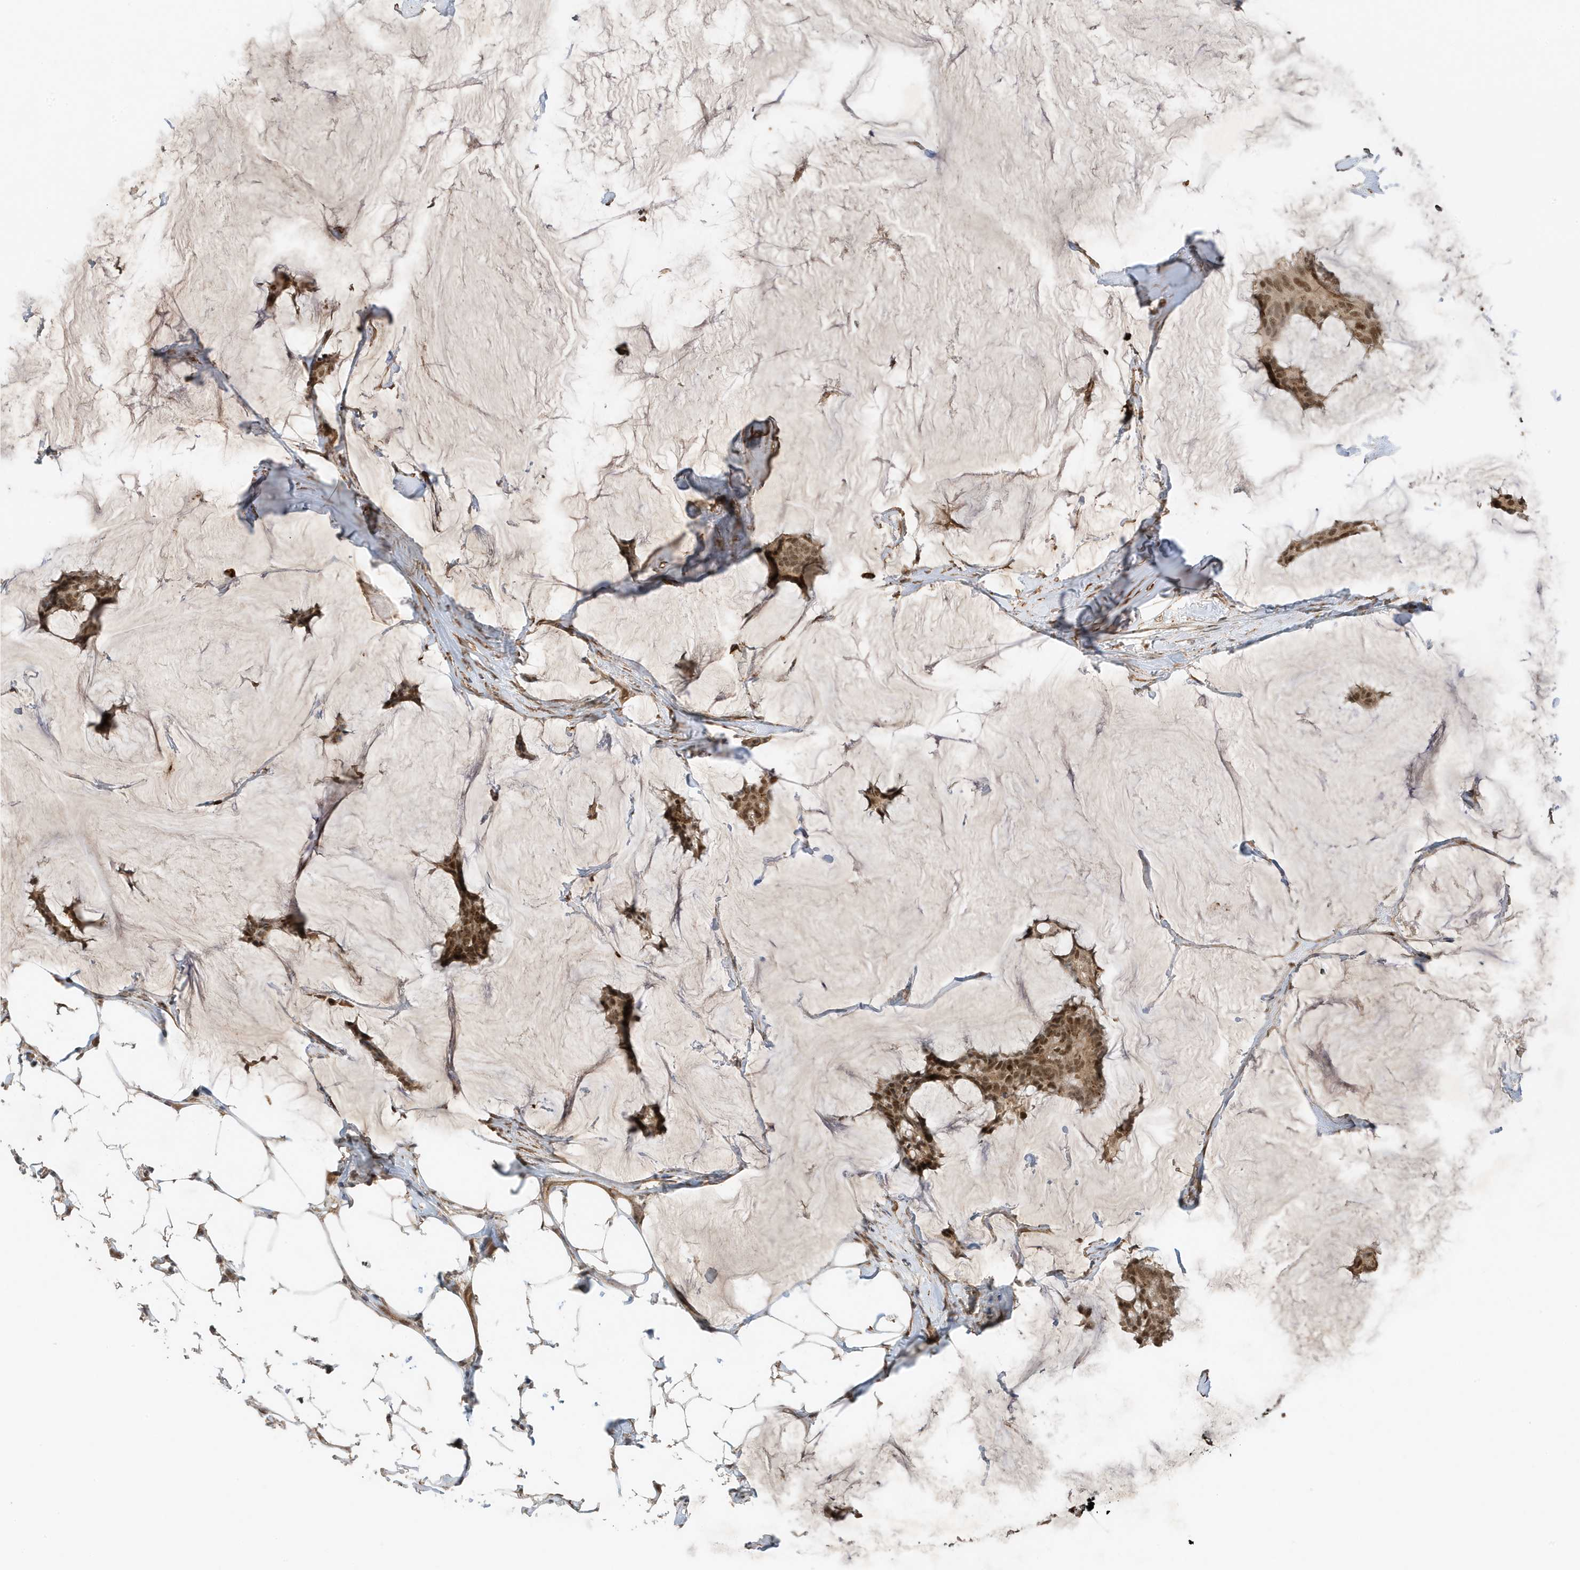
{"staining": {"intensity": "moderate", "quantity": ">75%", "location": "cytoplasmic/membranous,nuclear"}, "tissue": "breast cancer", "cell_type": "Tumor cells", "image_type": "cancer", "snomed": [{"axis": "morphology", "description": "Duct carcinoma"}, {"axis": "topography", "description": "Breast"}], "caption": "A high-resolution photomicrograph shows immunohistochemistry (IHC) staining of breast cancer, which demonstrates moderate cytoplasmic/membranous and nuclear expression in about >75% of tumor cells. The staining was performed using DAB to visualize the protein expression in brown, while the nuclei were stained in blue with hematoxylin (Magnification: 20x).", "gene": "MAST3", "patient": {"sex": "female", "age": 93}}